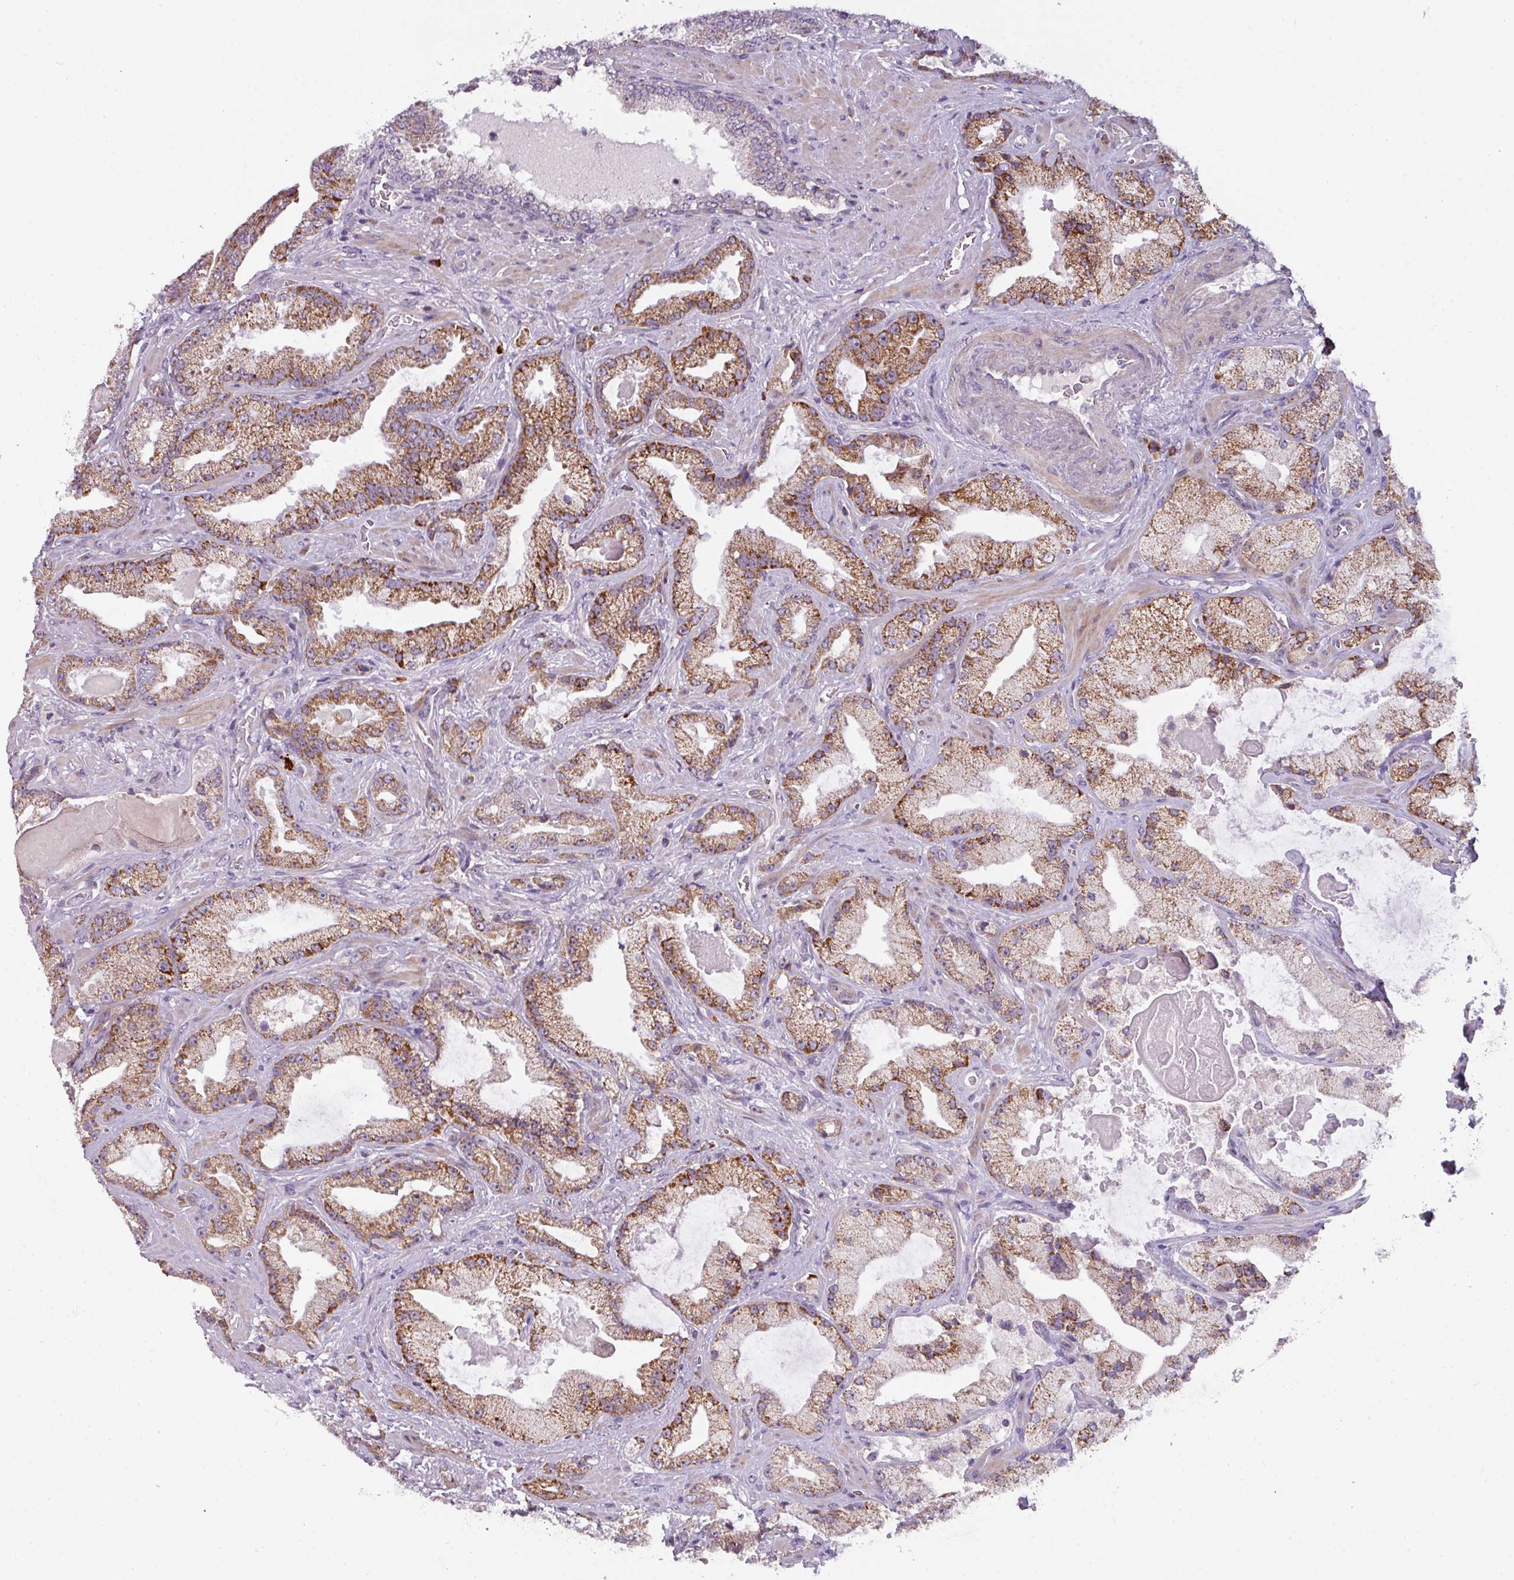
{"staining": {"intensity": "strong", "quantity": "25%-75%", "location": "cytoplasmic/membranous"}, "tissue": "prostate cancer", "cell_type": "Tumor cells", "image_type": "cancer", "snomed": [{"axis": "morphology", "description": "Adenocarcinoma, High grade"}, {"axis": "topography", "description": "Prostate"}], "caption": "Strong cytoplasmic/membranous positivity for a protein is appreciated in approximately 25%-75% of tumor cells of prostate cancer (adenocarcinoma (high-grade)) using immunohistochemistry (IHC).", "gene": "C2orf68", "patient": {"sex": "male", "age": 68}}